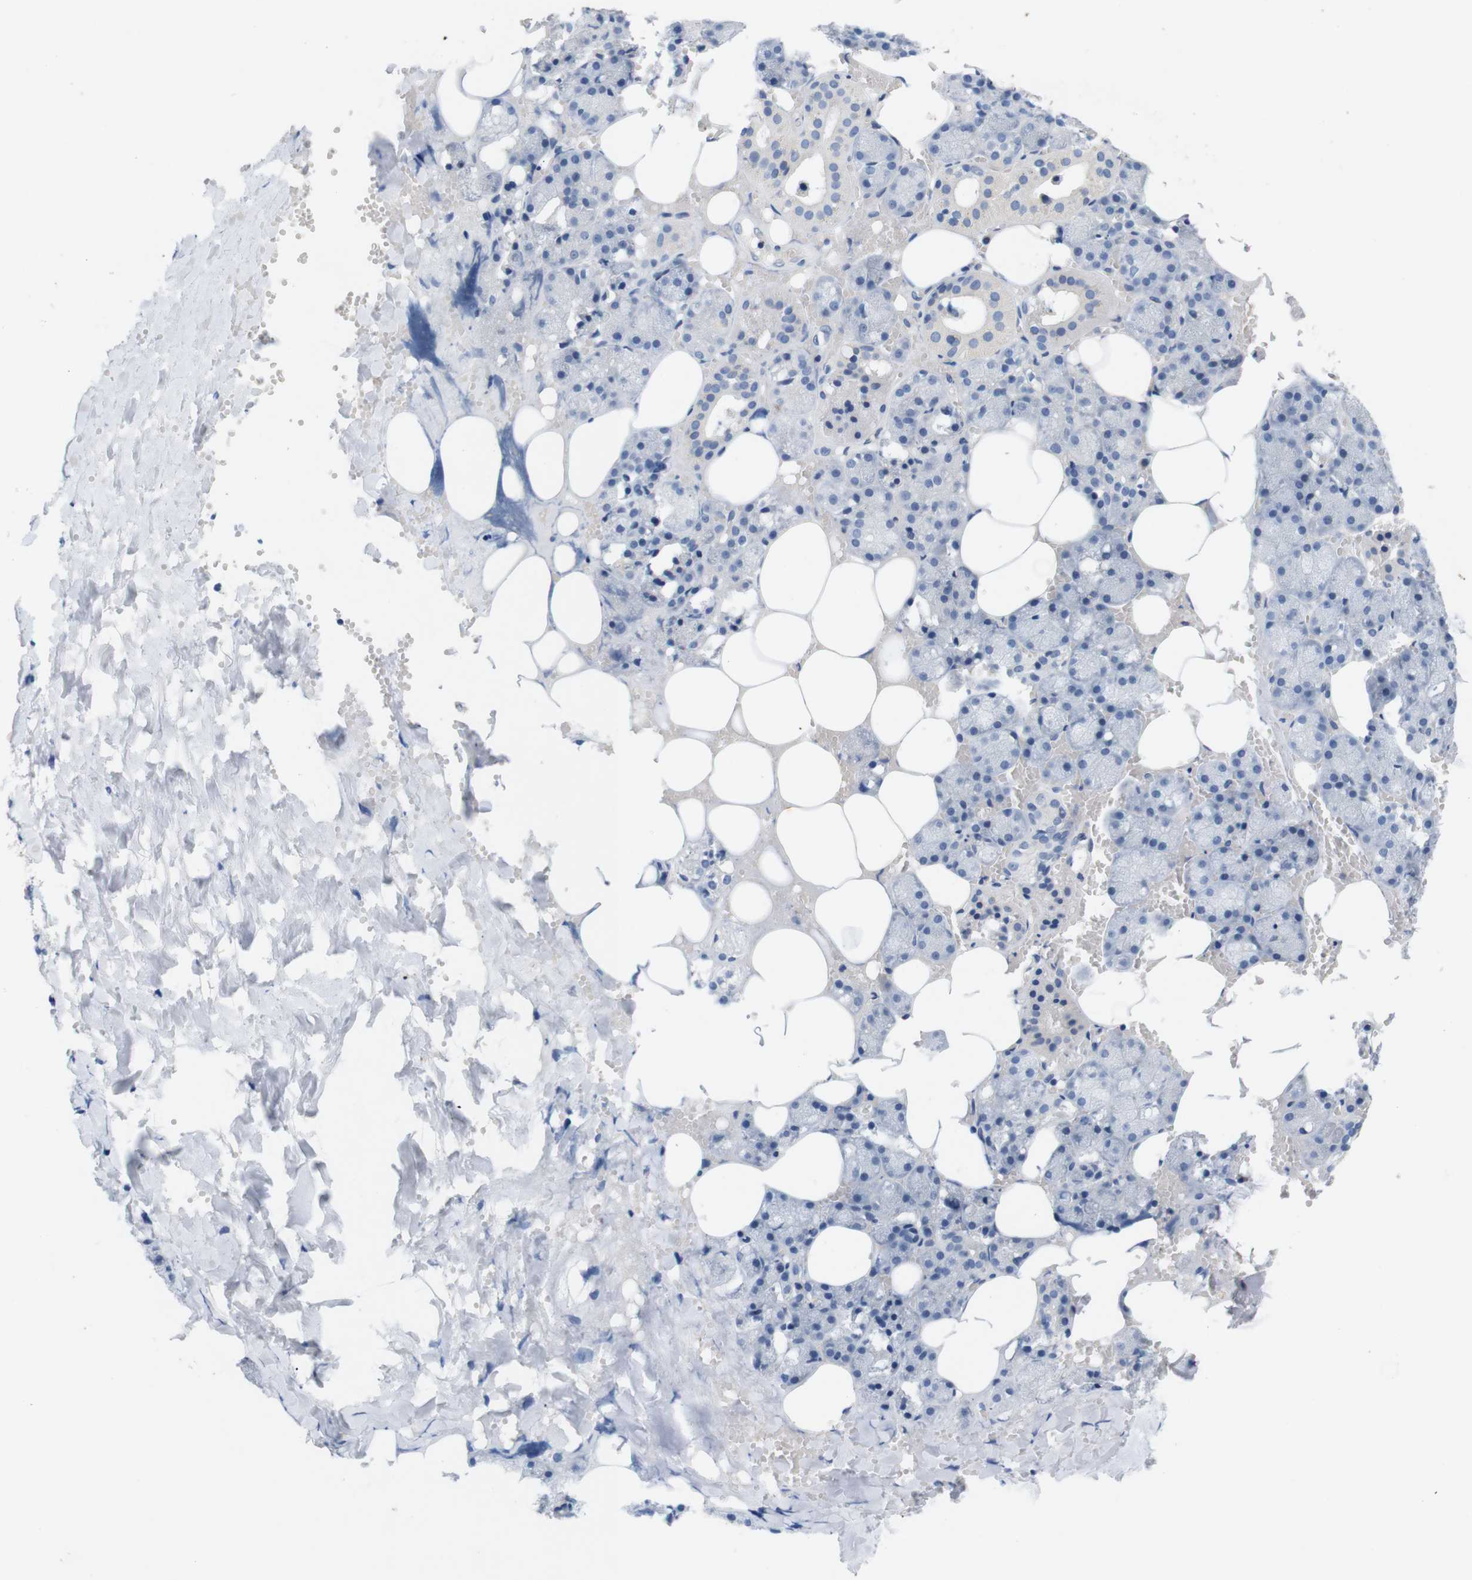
{"staining": {"intensity": "negative", "quantity": "none", "location": "none"}, "tissue": "salivary gland", "cell_type": "Glandular cells", "image_type": "normal", "snomed": [{"axis": "morphology", "description": "Normal tissue, NOS"}, {"axis": "topography", "description": "Salivary gland"}], "caption": "A high-resolution micrograph shows immunohistochemistry (IHC) staining of normal salivary gland, which shows no significant expression in glandular cells. The staining is performed using DAB (3,3'-diaminobenzidine) brown chromogen with nuclei counter-stained in using hematoxylin.", "gene": "ITGA5", "patient": {"sex": "male", "age": 62}}